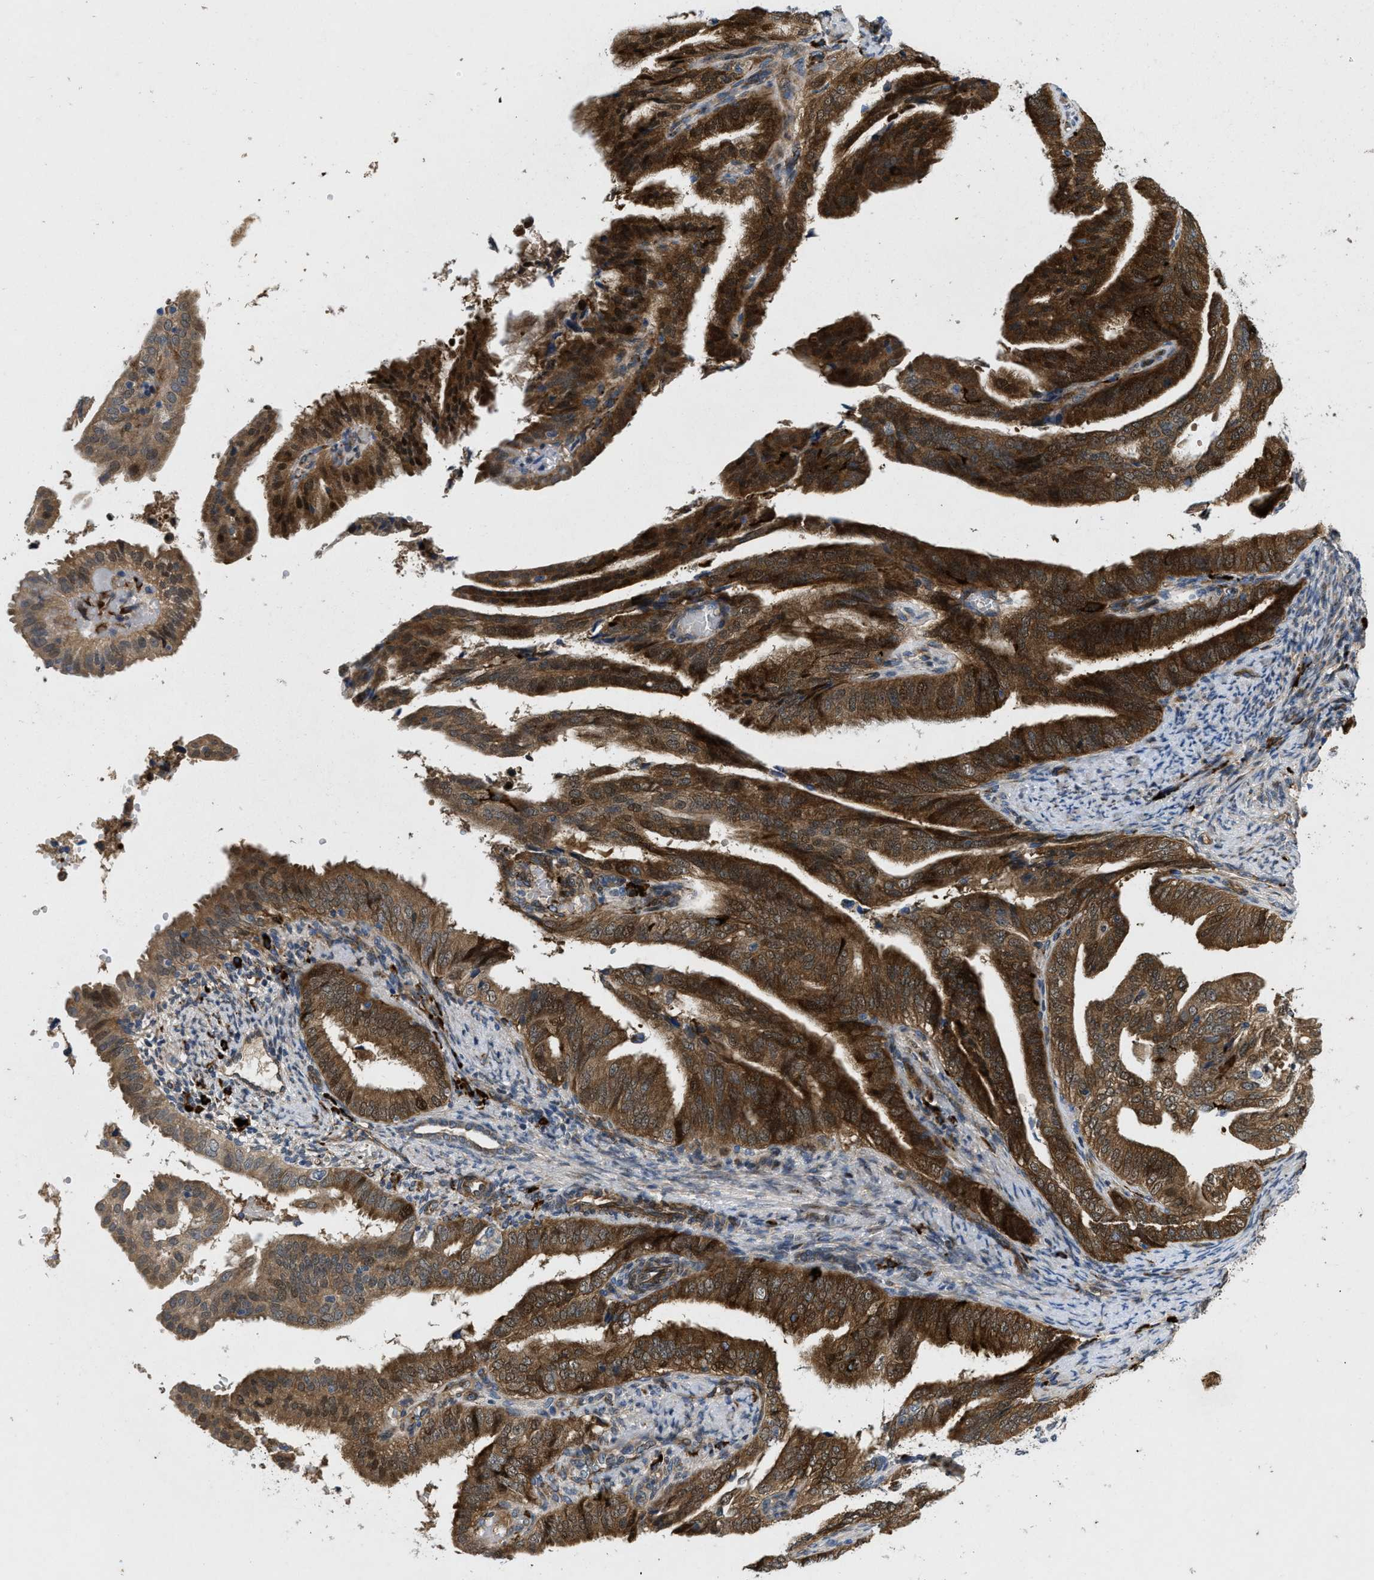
{"staining": {"intensity": "strong", "quantity": ">75%", "location": "cytoplasmic/membranous,nuclear"}, "tissue": "endometrial cancer", "cell_type": "Tumor cells", "image_type": "cancer", "snomed": [{"axis": "morphology", "description": "Adenocarcinoma, NOS"}, {"axis": "topography", "description": "Endometrium"}], "caption": "Protein staining of endometrial adenocarcinoma tissue exhibits strong cytoplasmic/membranous and nuclear staining in about >75% of tumor cells. The protein is stained brown, and the nuclei are stained in blue (DAB (3,3'-diaminobenzidine) IHC with brightfield microscopy, high magnification).", "gene": "HSPA12B", "patient": {"sex": "female", "age": 58}}